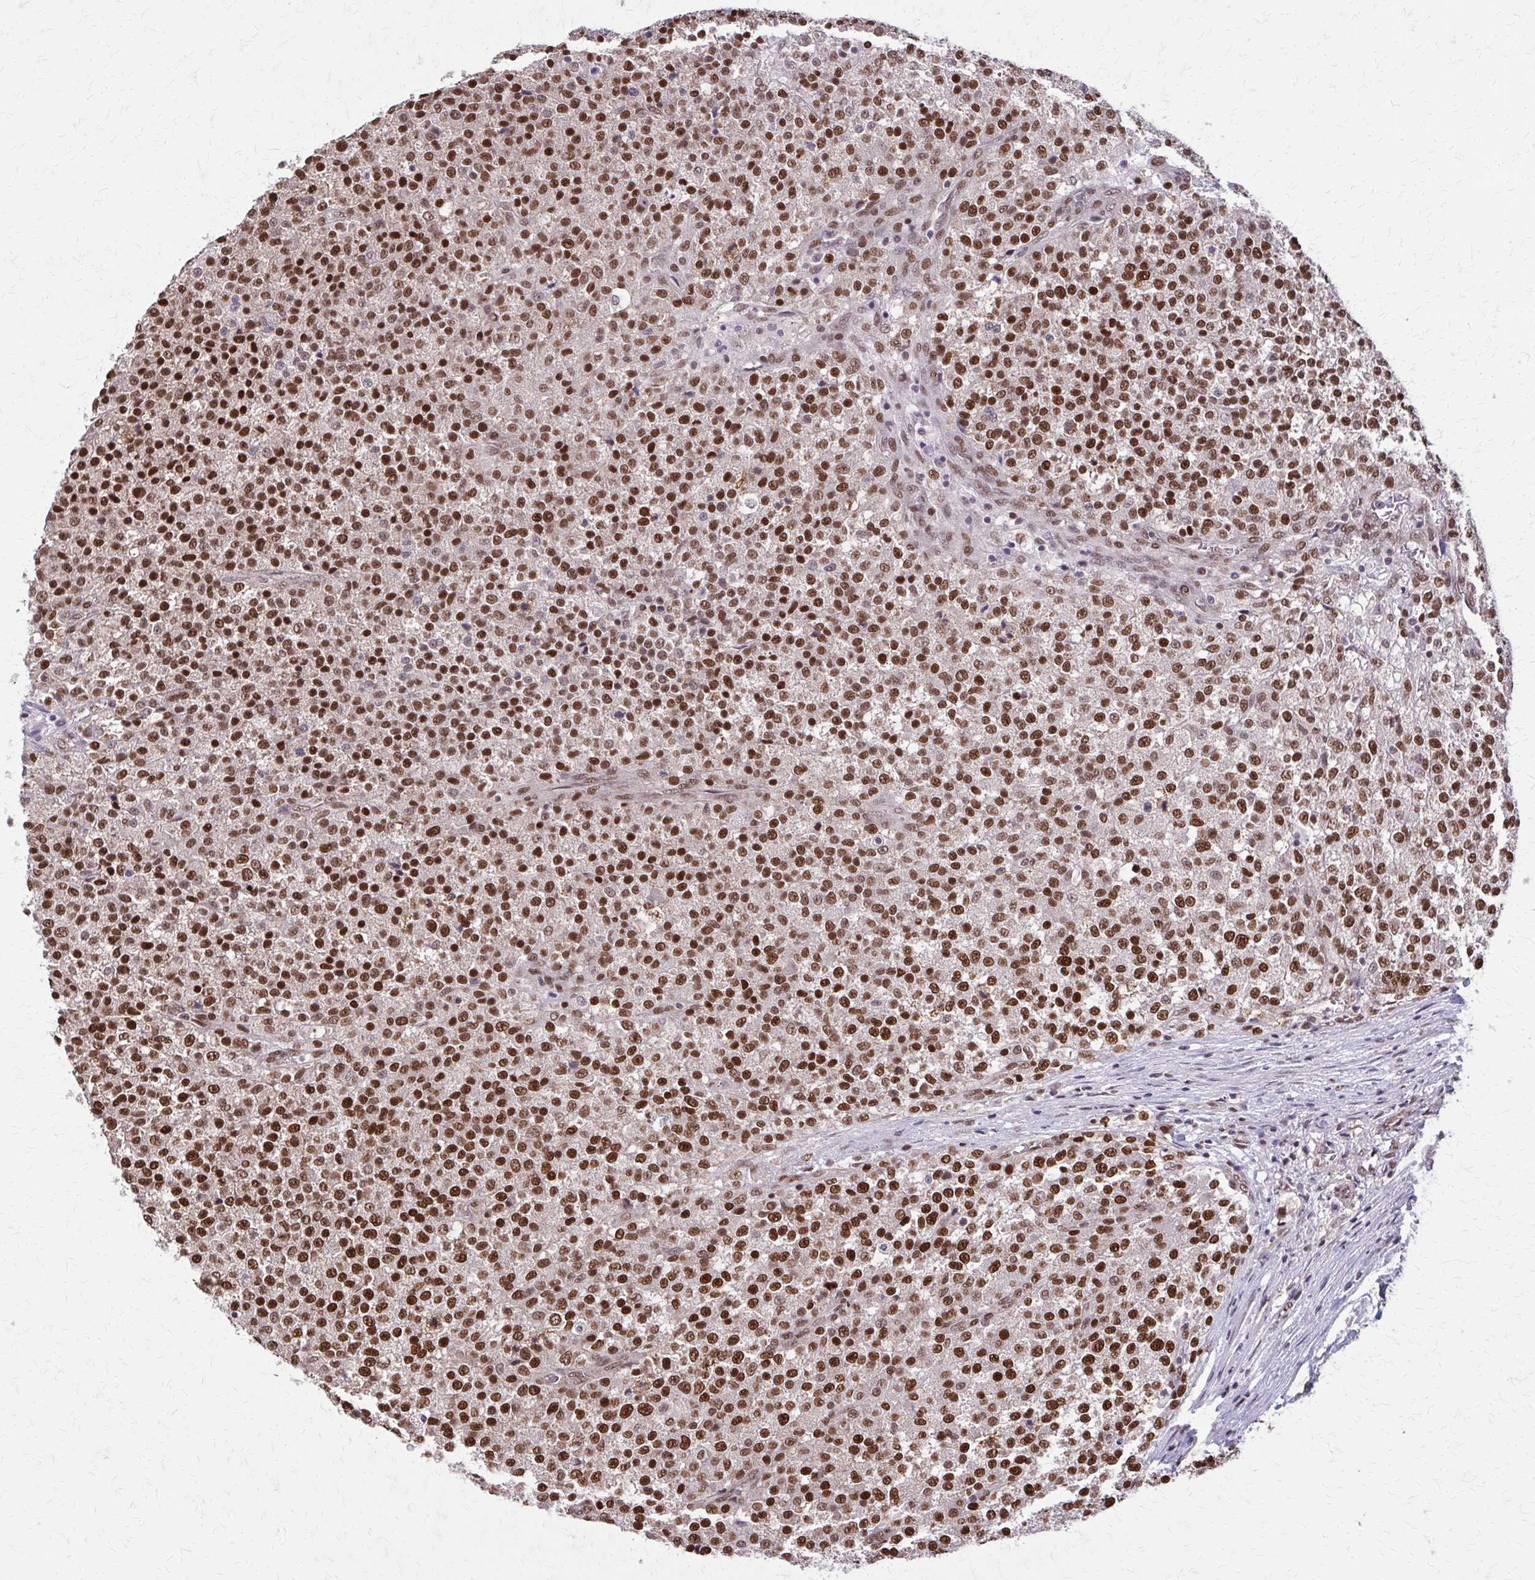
{"staining": {"intensity": "strong", "quantity": ">75%", "location": "nuclear"}, "tissue": "testis cancer", "cell_type": "Tumor cells", "image_type": "cancer", "snomed": [{"axis": "morphology", "description": "Seminoma, NOS"}, {"axis": "topography", "description": "Testis"}], "caption": "Strong nuclear protein positivity is appreciated in approximately >75% of tumor cells in testis seminoma.", "gene": "TTF1", "patient": {"sex": "male", "age": 59}}